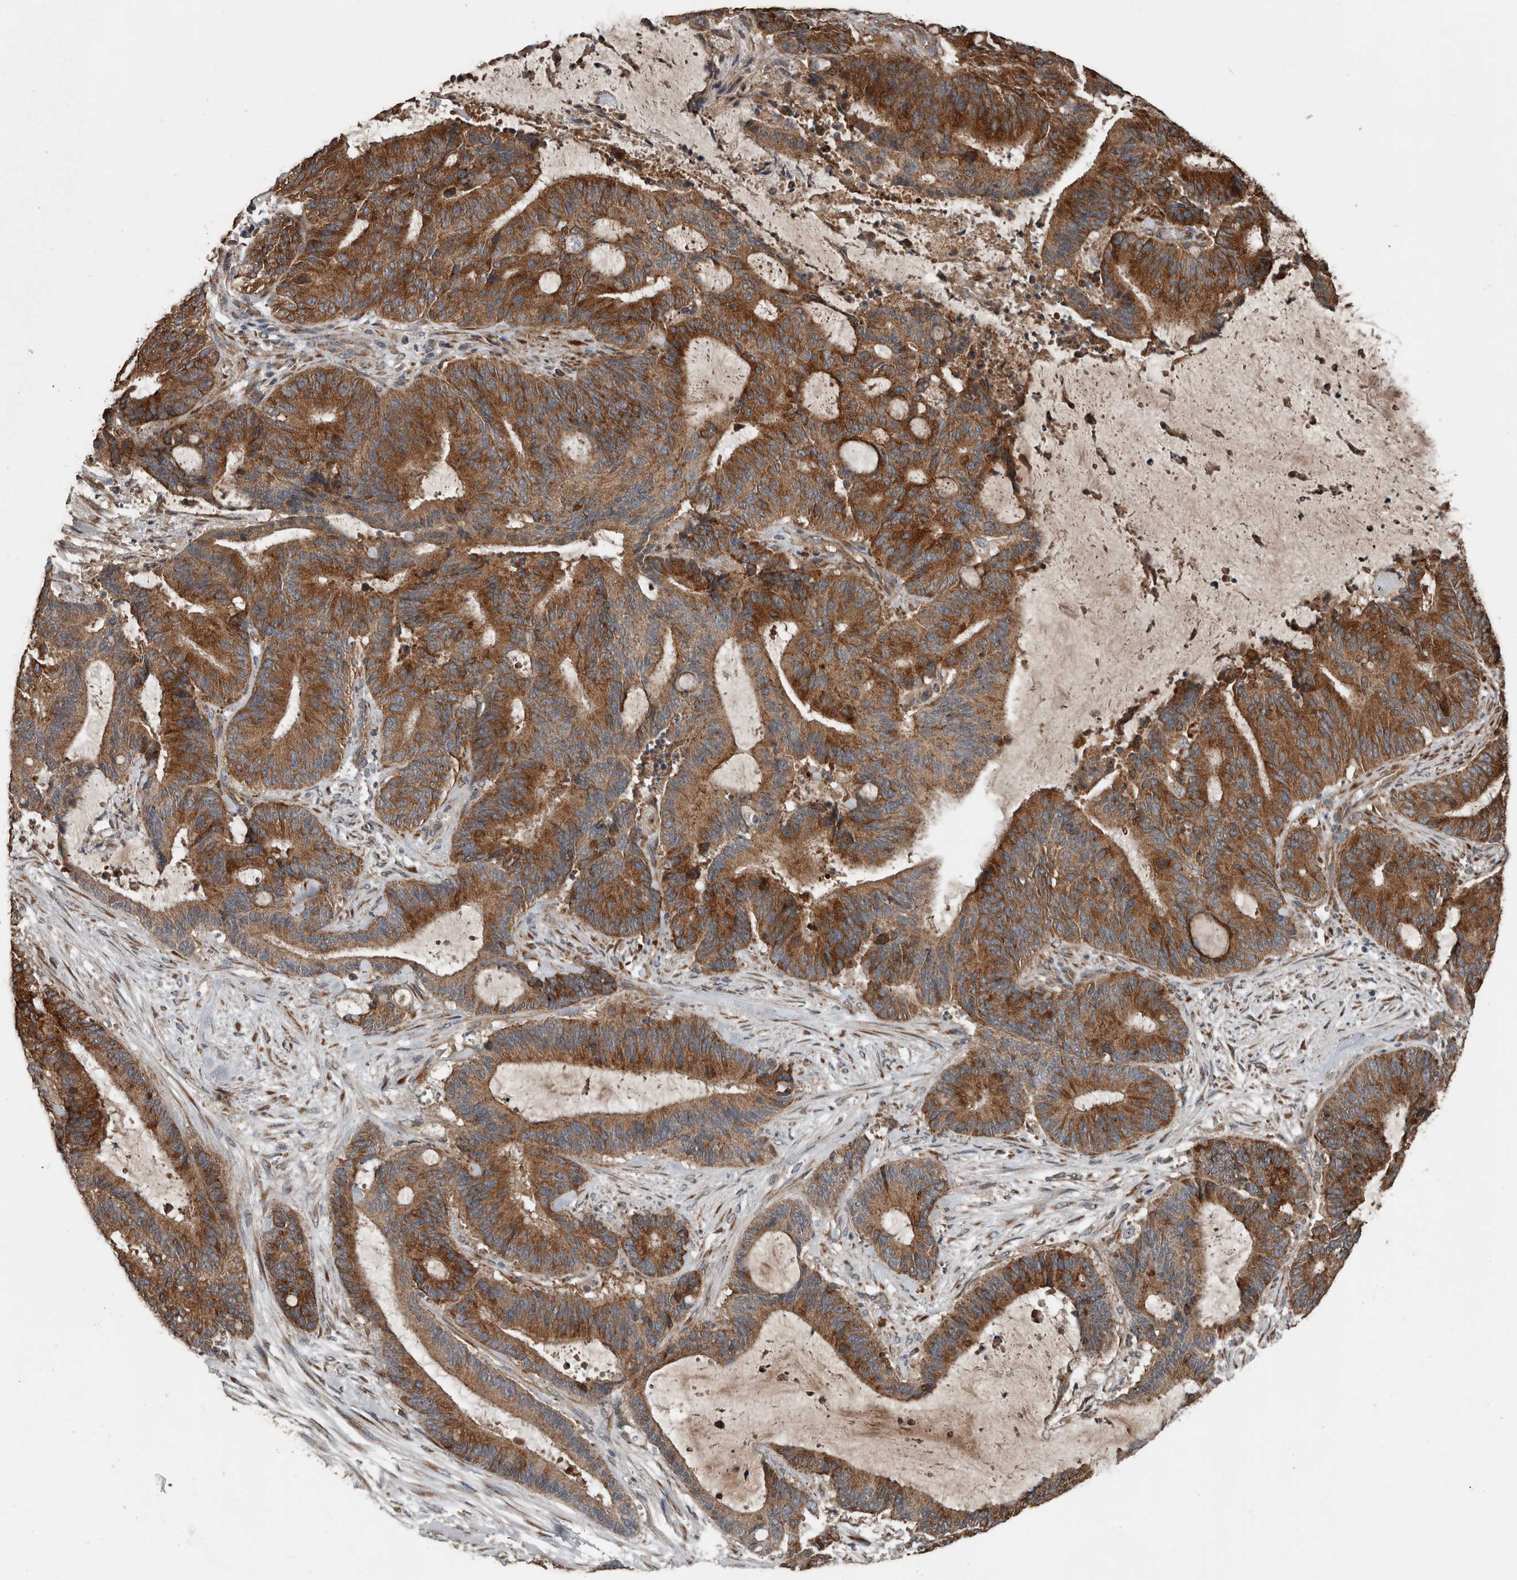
{"staining": {"intensity": "strong", "quantity": ">75%", "location": "cytoplasmic/membranous"}, "tissue": "liver cancer", "cell_type": "Tumor cells", "image_type": "cancer", "snomed": [{"axis": "morphology", "description": "Normal tissue, NOS"}, {"axis": "morphology", "description": "Cholangiocarcinoma"}, {"axis": "topography", "description": "Liver"}, {"axis": "topography", "description": "Peripheral nerve tissue"}], "caption": "Strong cytoplasmic/membranous expression for a protein is present in about >75% of tumor cells of liver cancer using IHC.", "gene": "RNF207", "patient": {"sex": "female", "age": 73}}